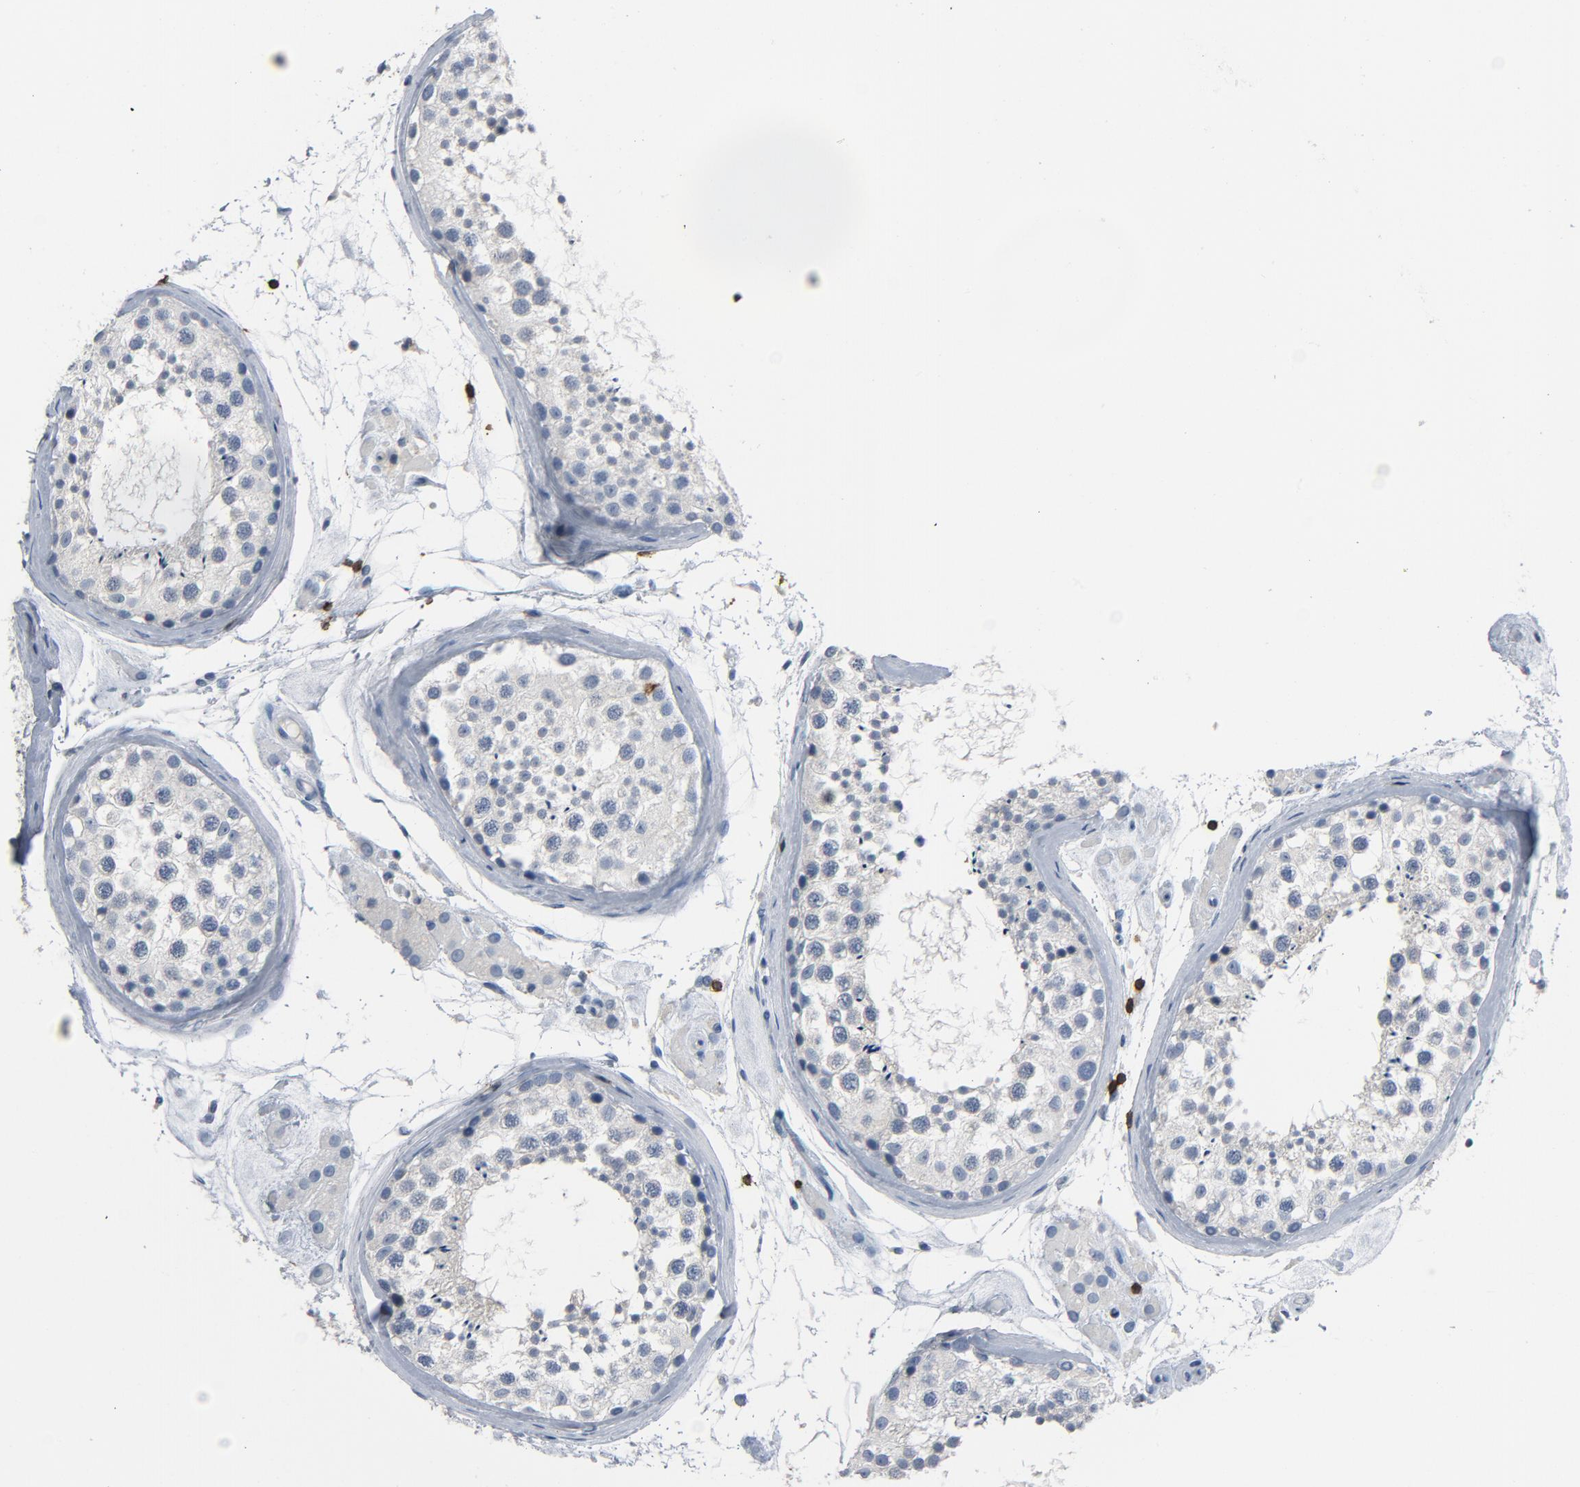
{"staining": {"intensity": "negative", "quantity": "none", "location": "none"}, "tissue": "testis", "cell_type": "Cells in seminiferous ducts", "image_type": "normal", "snomed": [{"axis": "morphology", "description": "Normal tissue, NOS"}, {"axis": "topography", "description": "Testis"}], "caption": "Immunohistochemistry (IHC) of benign human testis demonstrates no positivity in cells in seminiferous ducts.", "gene": "LCK", "patient": {"sex": "male", "age": 46}}